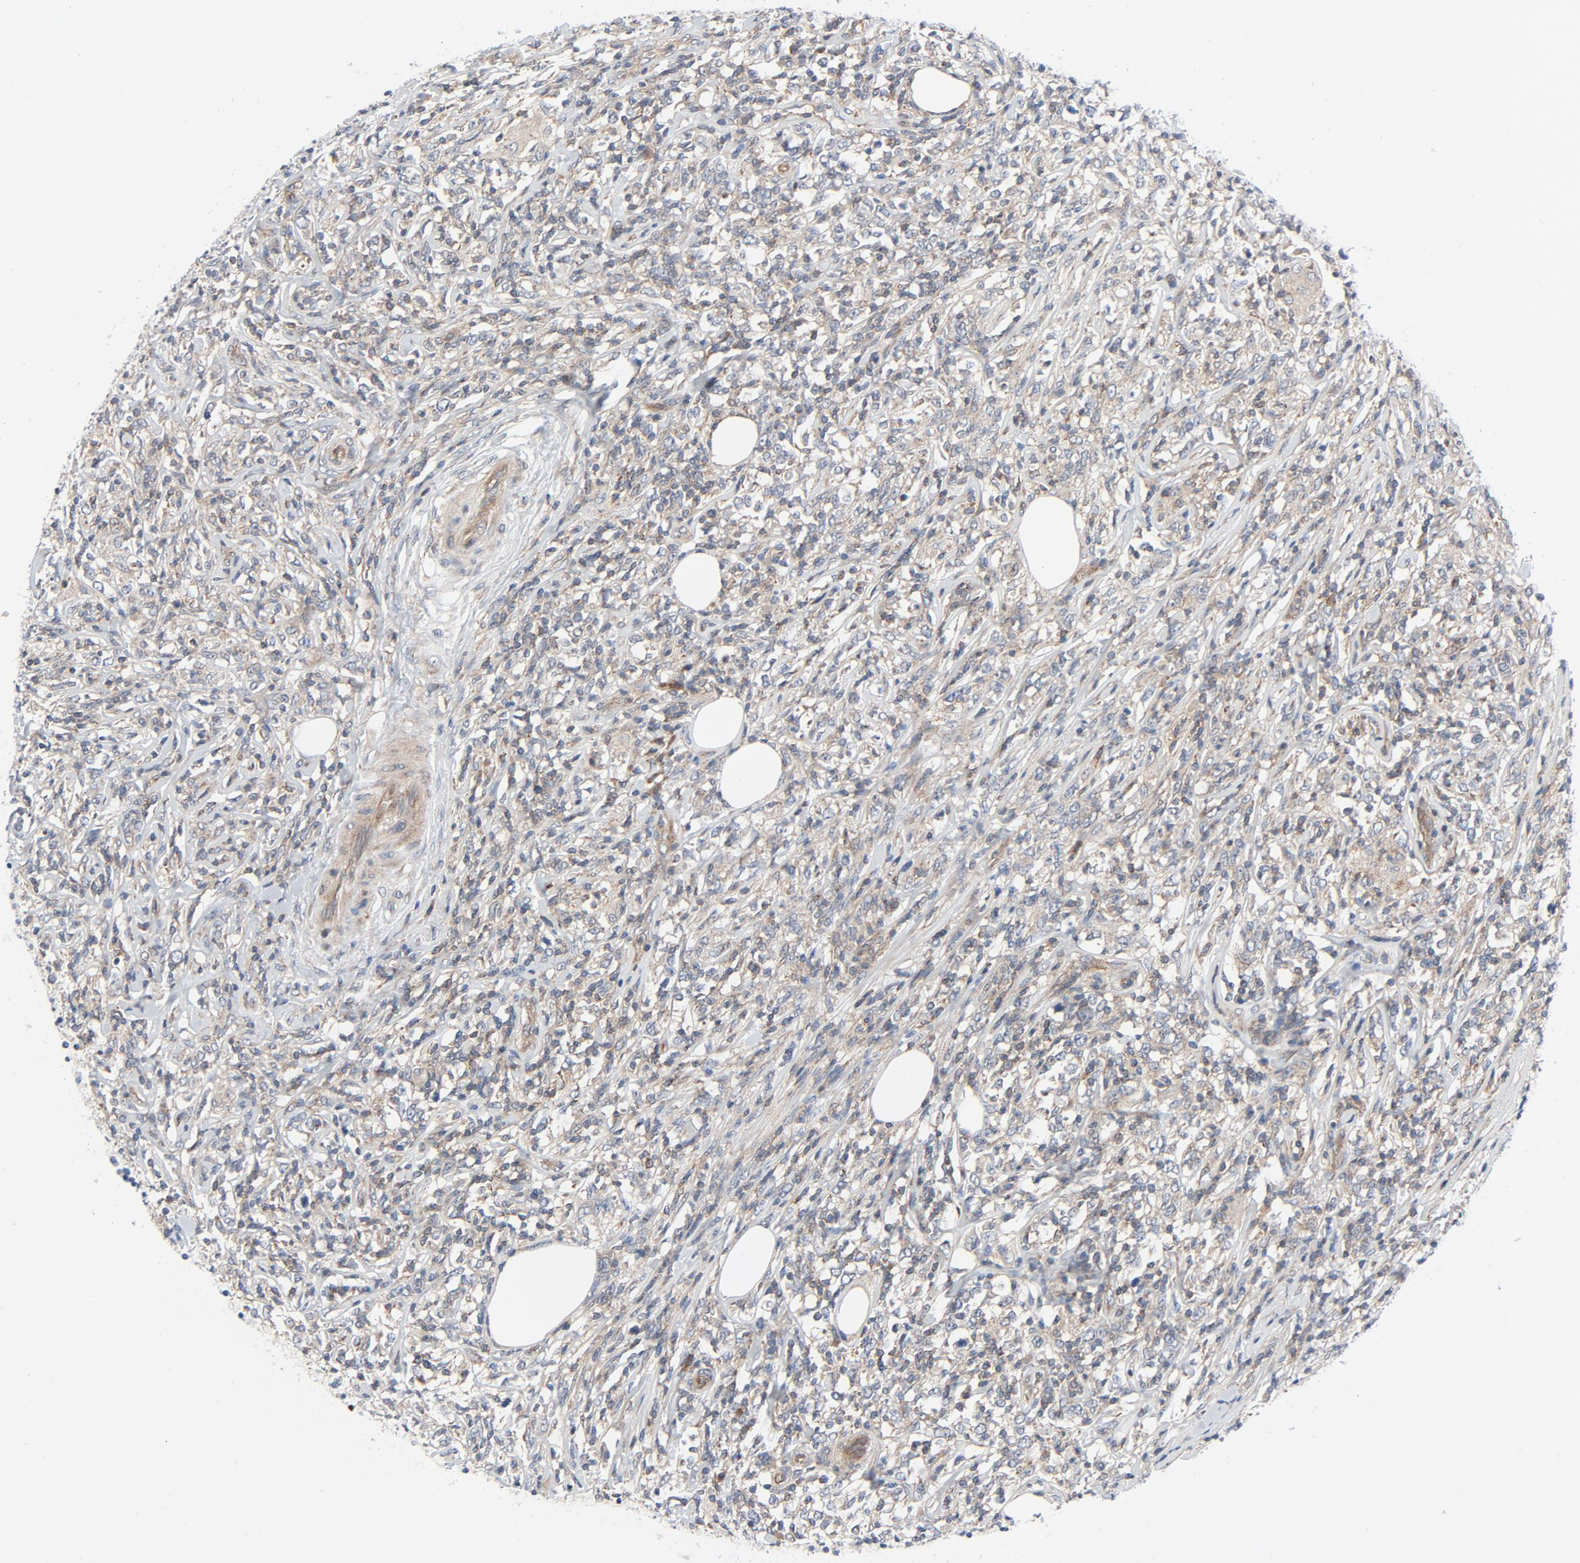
{"staining": {"intensity": "weak", "quantity": ">75%", "location": "cytoplasmic/membranous"}, "tissue": "lymphoma", "cell_type": "Tumor cells", "image_type": "cancer", "snomed": [{"axis": "morphology", "description": "Malignant lymphoma, non-Hodgkin's type, High grade"}, {"axis": "topography", "description": "Lymph node"}], "caption": "Lymphoma tissue demonstrates weak cytoplasmic/membranous expression in about >75% of tumor cells", "gene": "TSG101", "patient": {"sex": "female", "age": 84}}